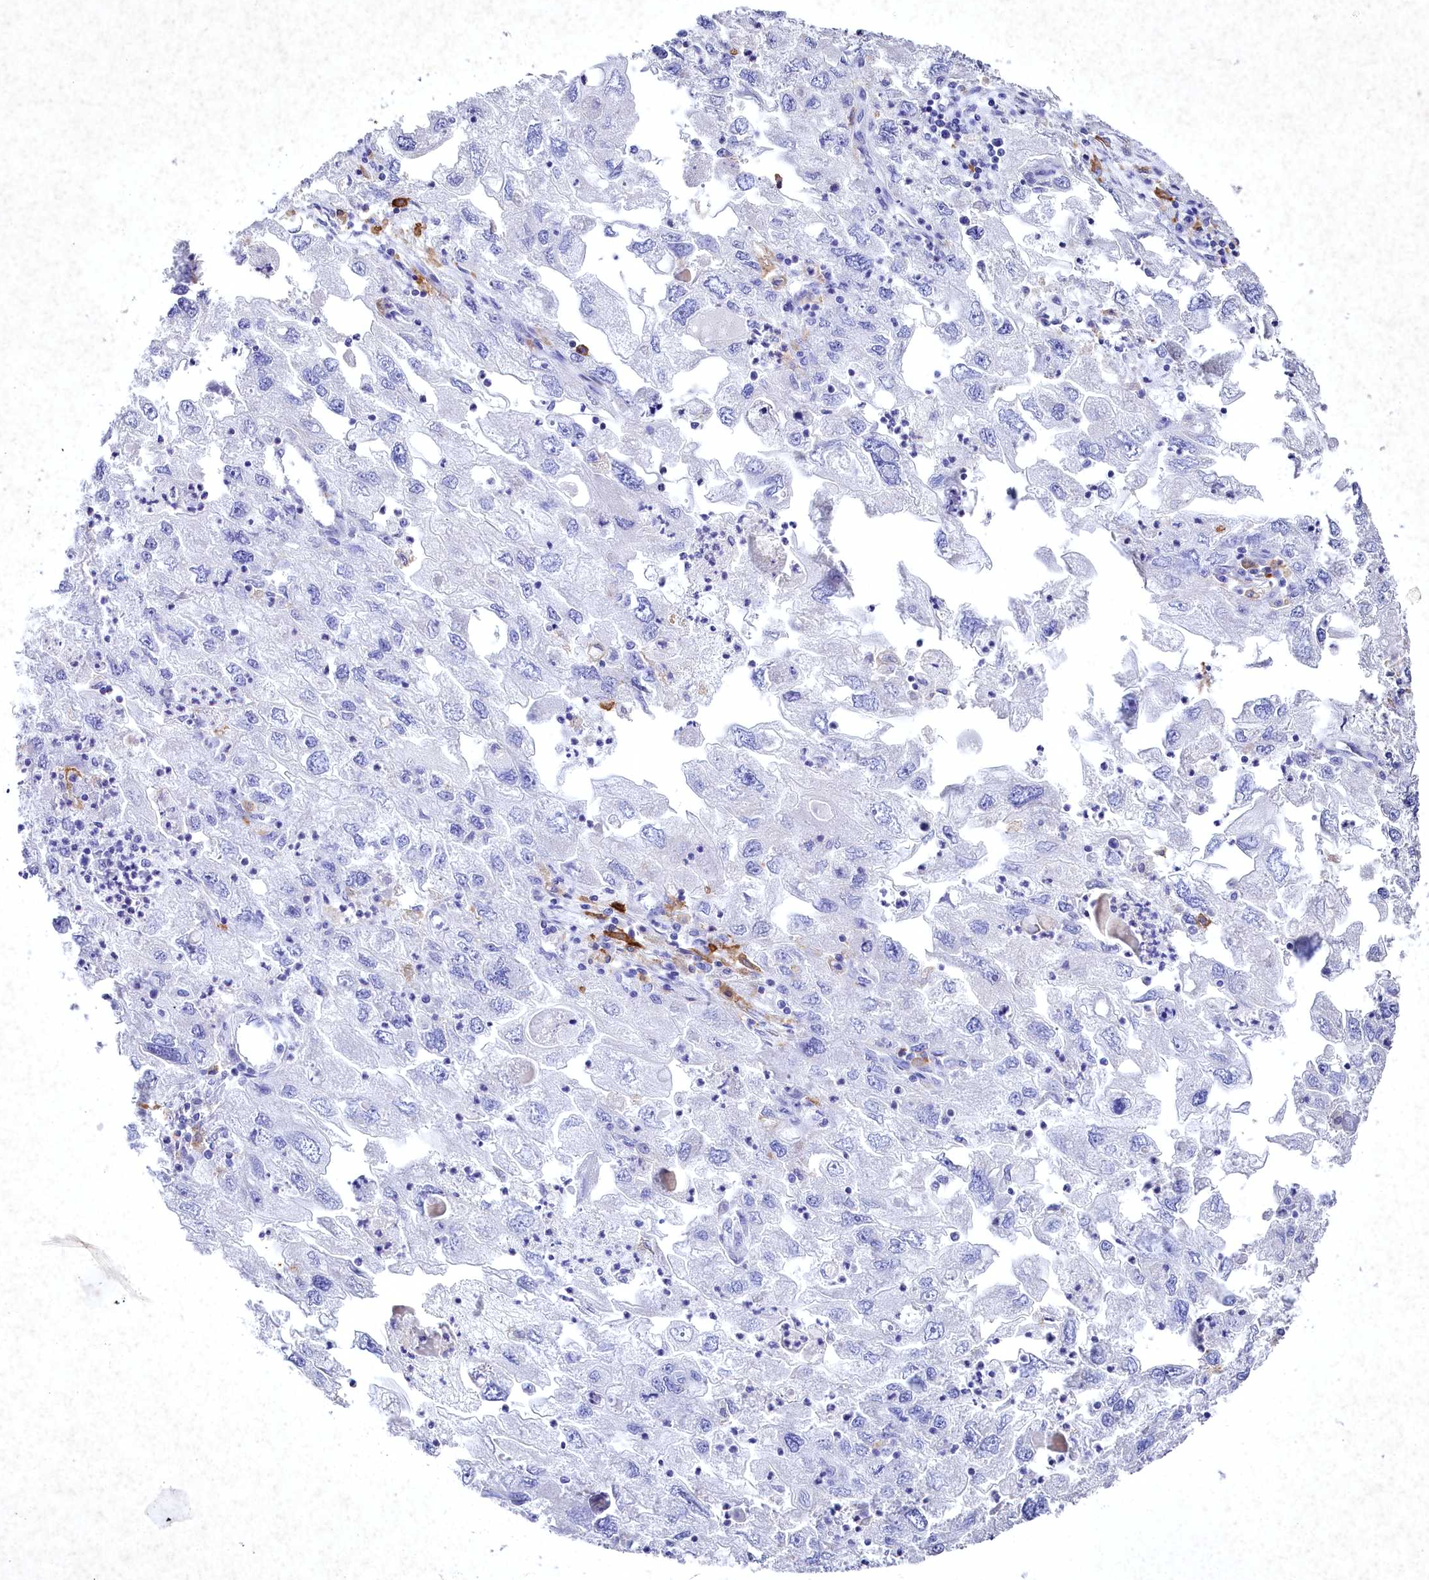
{"staining": {"intensity": "negative", "quantity": "none", "location": "none"}, "tissue": "endometrial cancer", "cell_type": "Tumor cells", "image_type": "cancer", "snomed": [{"axis": "morphology", "description": "Adenocarcinoma, NOS"}, {"axis": "topography", "description": "Endometrium"}], "caption": "A high-resolution micrograph shows immunohistochemistry (IHC) staining of endometrial cancer (adenocarcinoma), which displays no significant staining in tumor cells. (Brightfield microscopy of DAB (3,3'-diaminobenzidine) immunohistochemistry at high magnification).", "gene": "CLEC4M", "patient": {"sex": "female", "age": 49}}